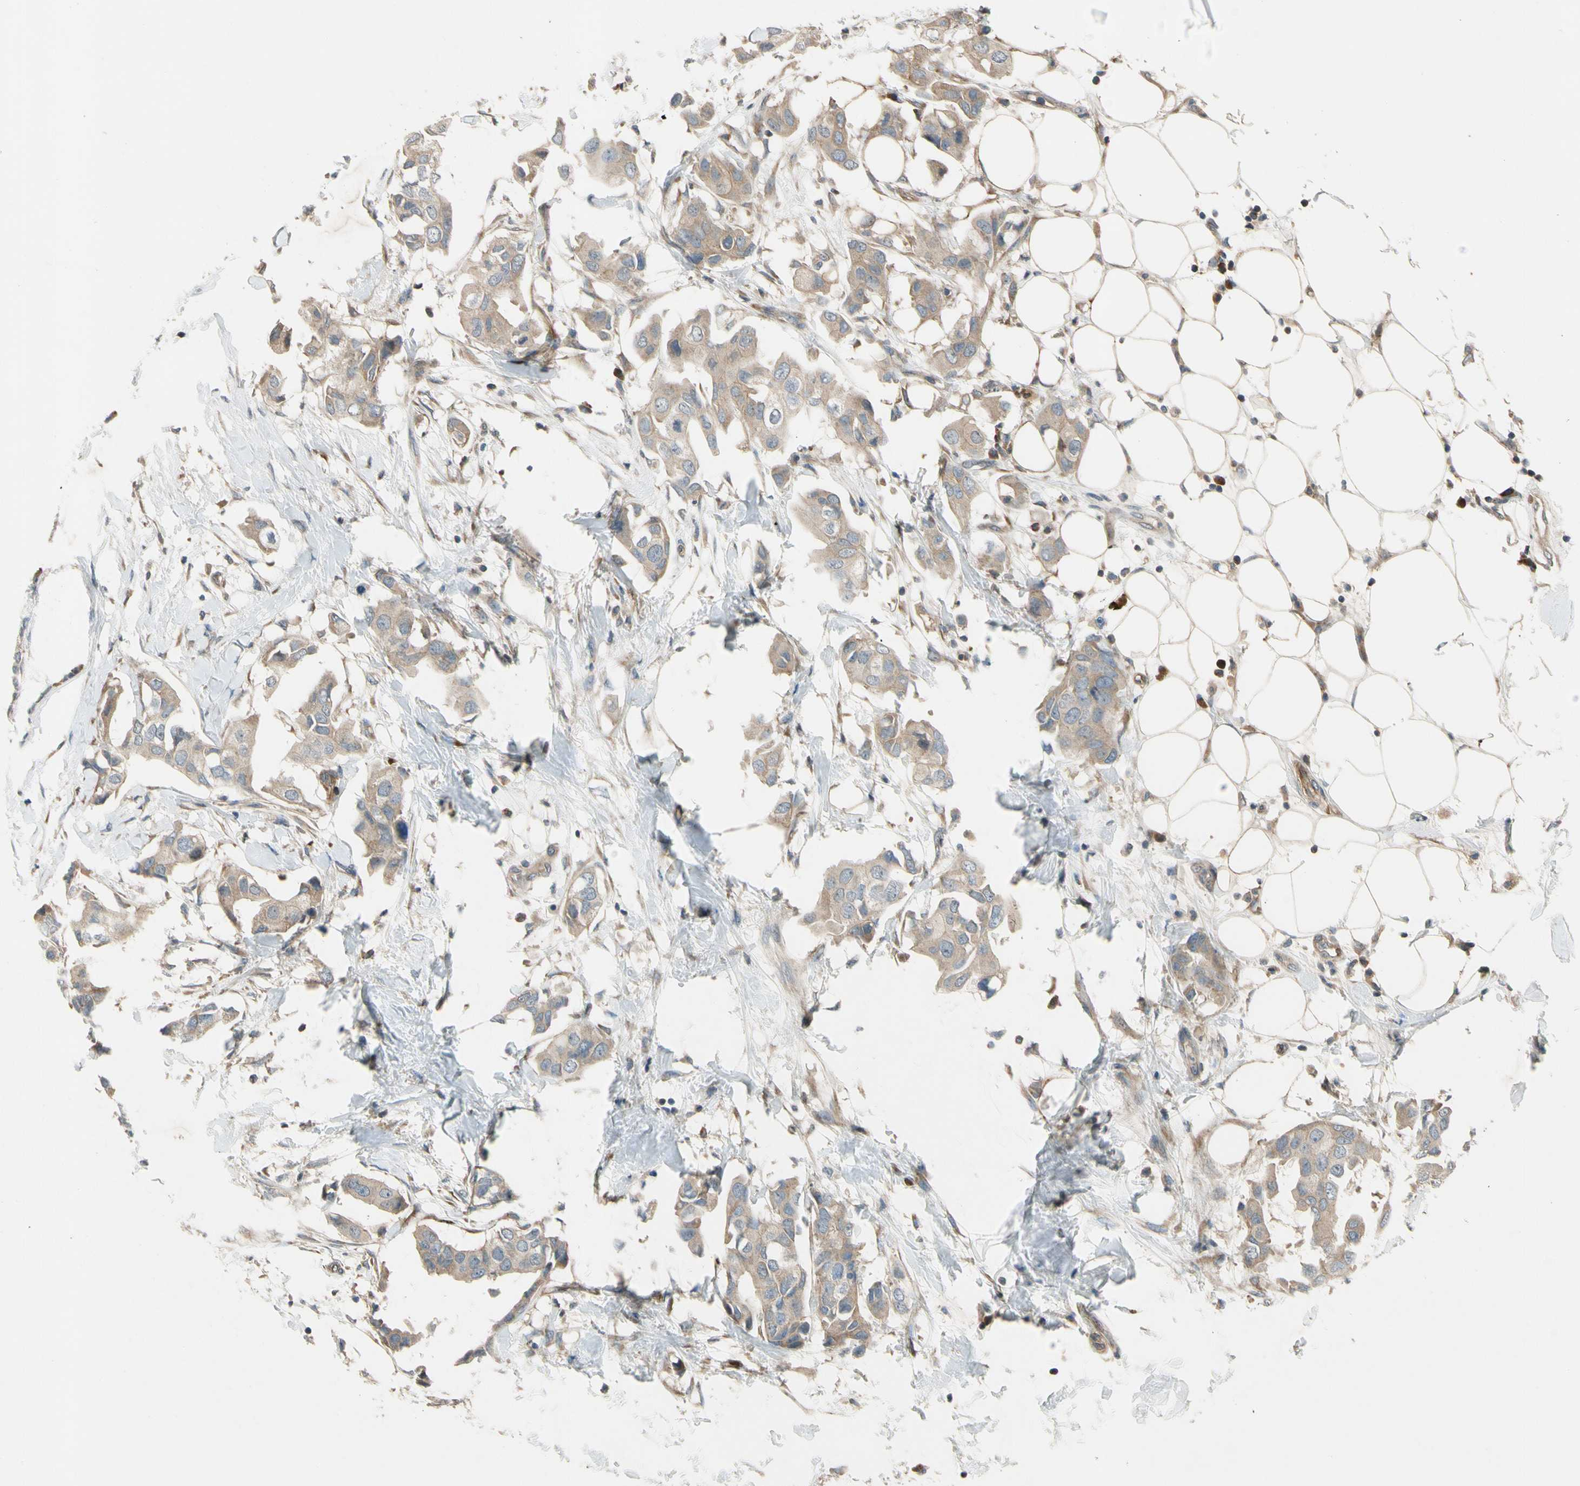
{"staining": {"intensity": "weak", "quantity": ">75%", "location": "cytoplasmic/membranous"}, "tissue": "breast cancer", "cell_type": "Tumor cells", "image_type": "cancer", "snomed": [{"axis": "morphology", "description": "Duct carcinoma"}, {"axis": "topography", "description": "Breast"}], "caption": "DAB (3,3'-diaminobenzidine) immunohistochemical staining of breast invasive ductal carcinoma displays weak cytoplasmic/membranous protein staining in about >75% of tumor cells. The protein of interest is shown in brown color, while the nuclei are stained blue.", "gene": "MST1R", "patient": {"sex": "female", "age": 40}}